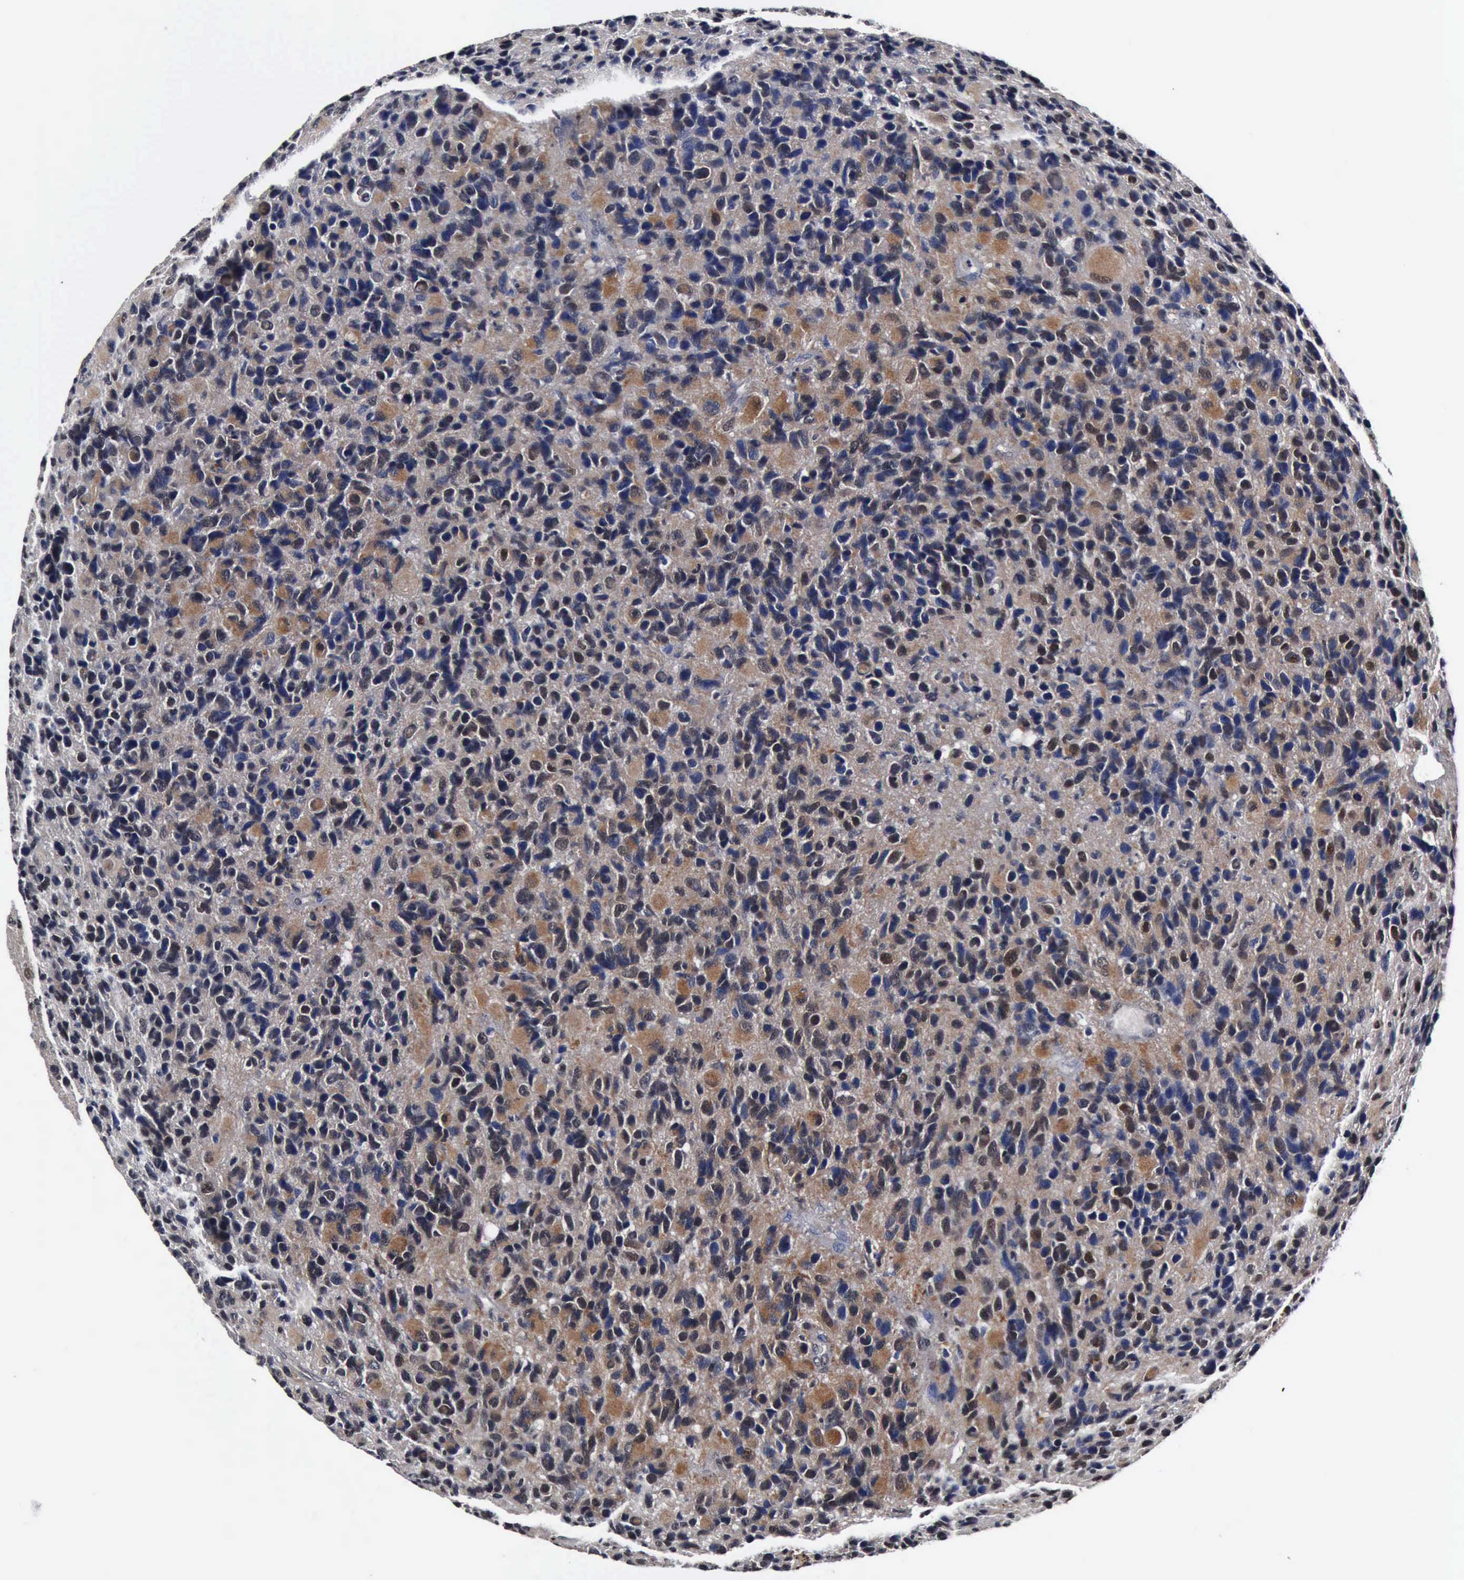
{"staining": {"intensity": "moderate", "quantity": "25%-75%", "location": "cytoplasmic/membranous,nuclear"}, "tissue": "glioma", "cell_type": "Tumor cells", "image_type": "cancer", "snomed": [{"axis": "morphology", "description": "Glioma, malignant, High grade"}, {"axis": "topography", "description": "Brain"}], "caption": "Malignant glioma (high-grade) stained with a brown dye displays moderate cytoplasmic/membranous and nuclear positive expression in about 25%-75% of tumor cells.", "gene": "UBC", "patient": {"sex": "male", "age": 77}}